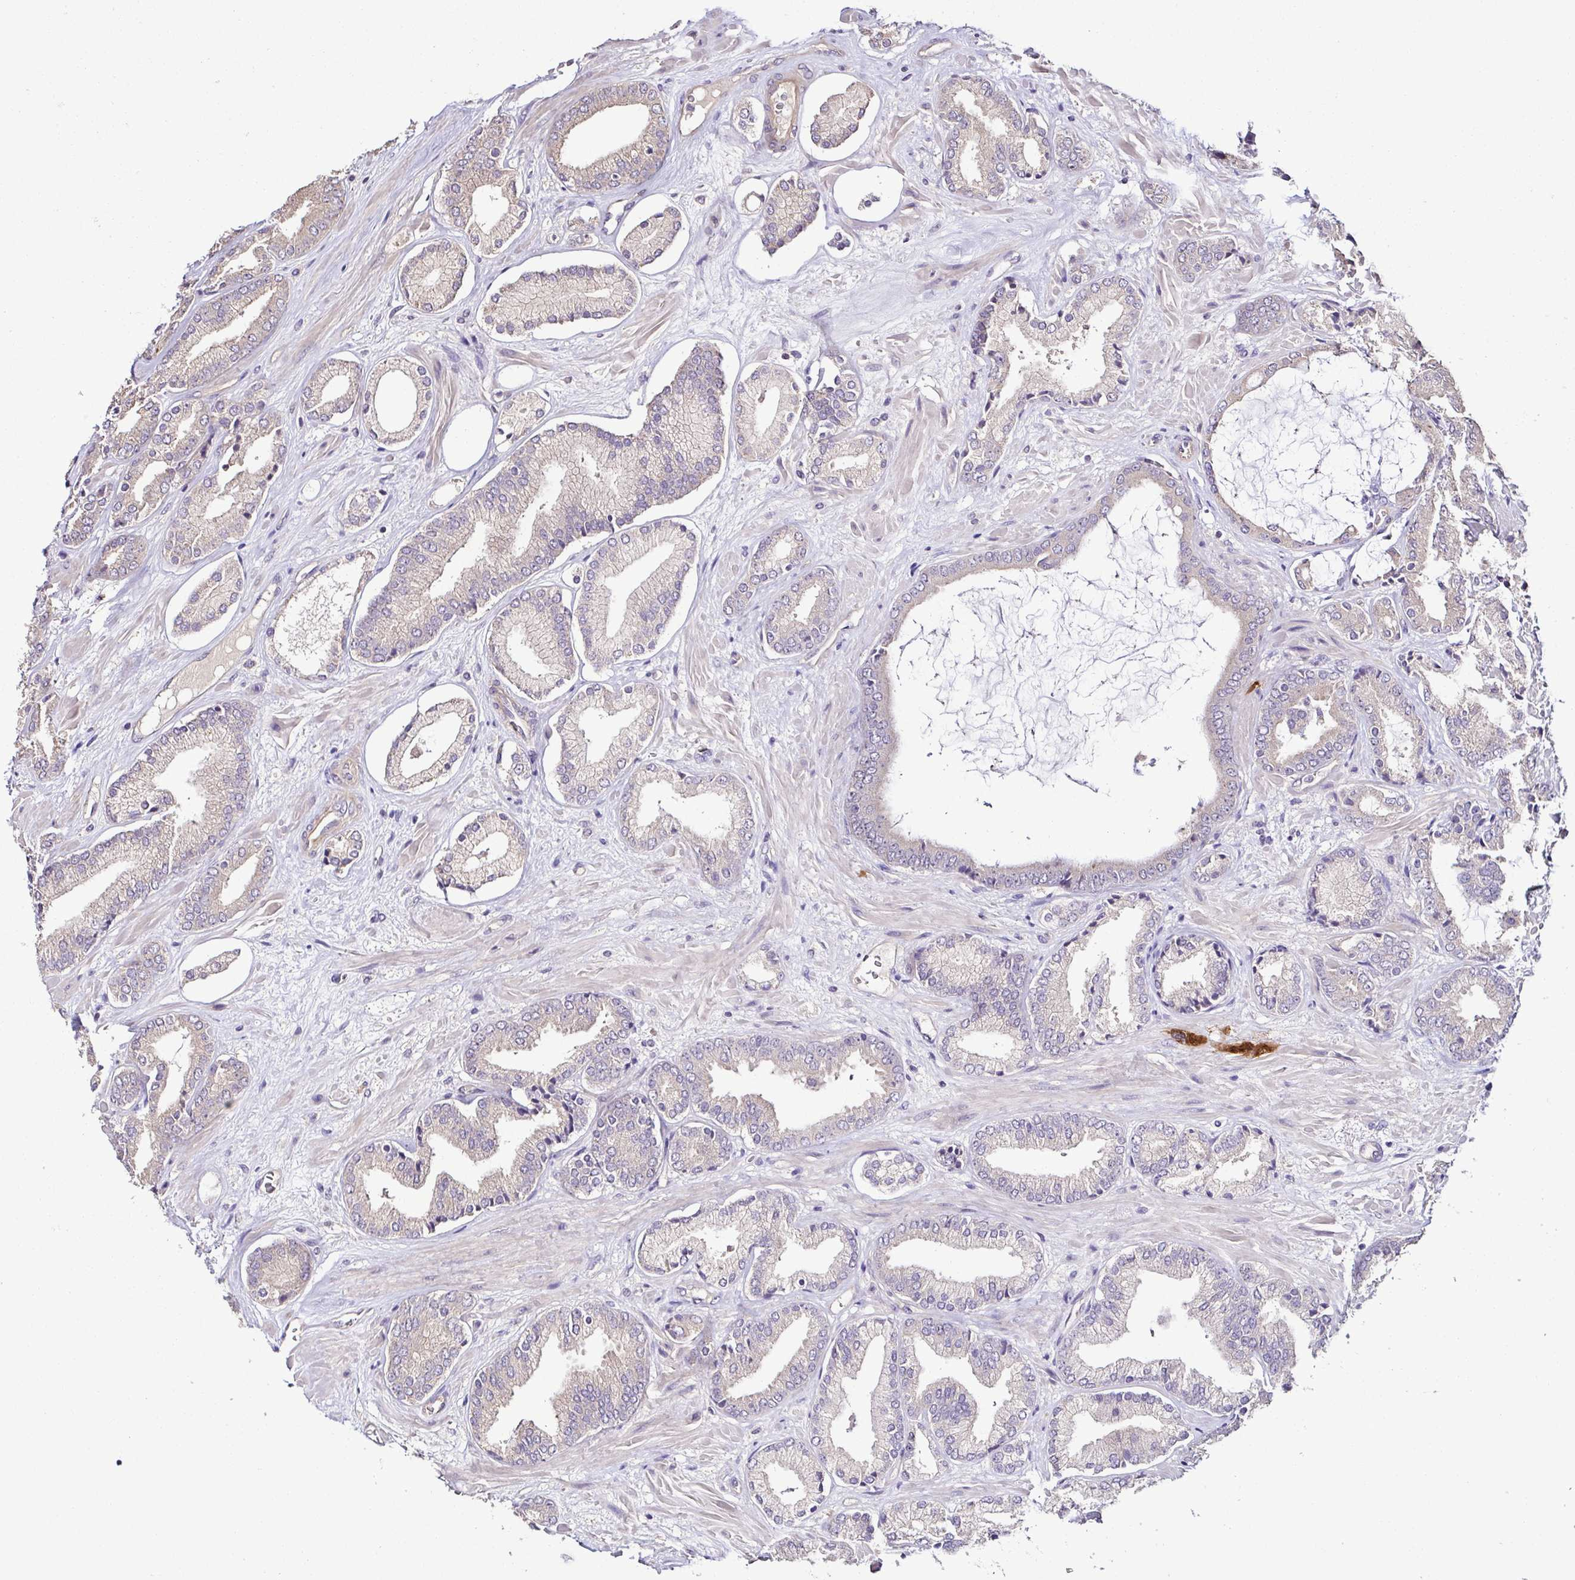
{"staining": {"intensity": "negative", "quantity": "none", "location": "none"}, "tissue": "prostate cancer", "cell_type": "Tumor cells", "image_type": "cancer", "snomed": [{"axis": "morphology", "description": "Adenocarcinoma, High grade"}, {"axis": "topography", "description": "Prostate"}], "caption": "An image of human prostate cancer is negative for staining in tumor cells.", "gene": "LMOD2", "patient": {"sex": "male", "age": 56}}